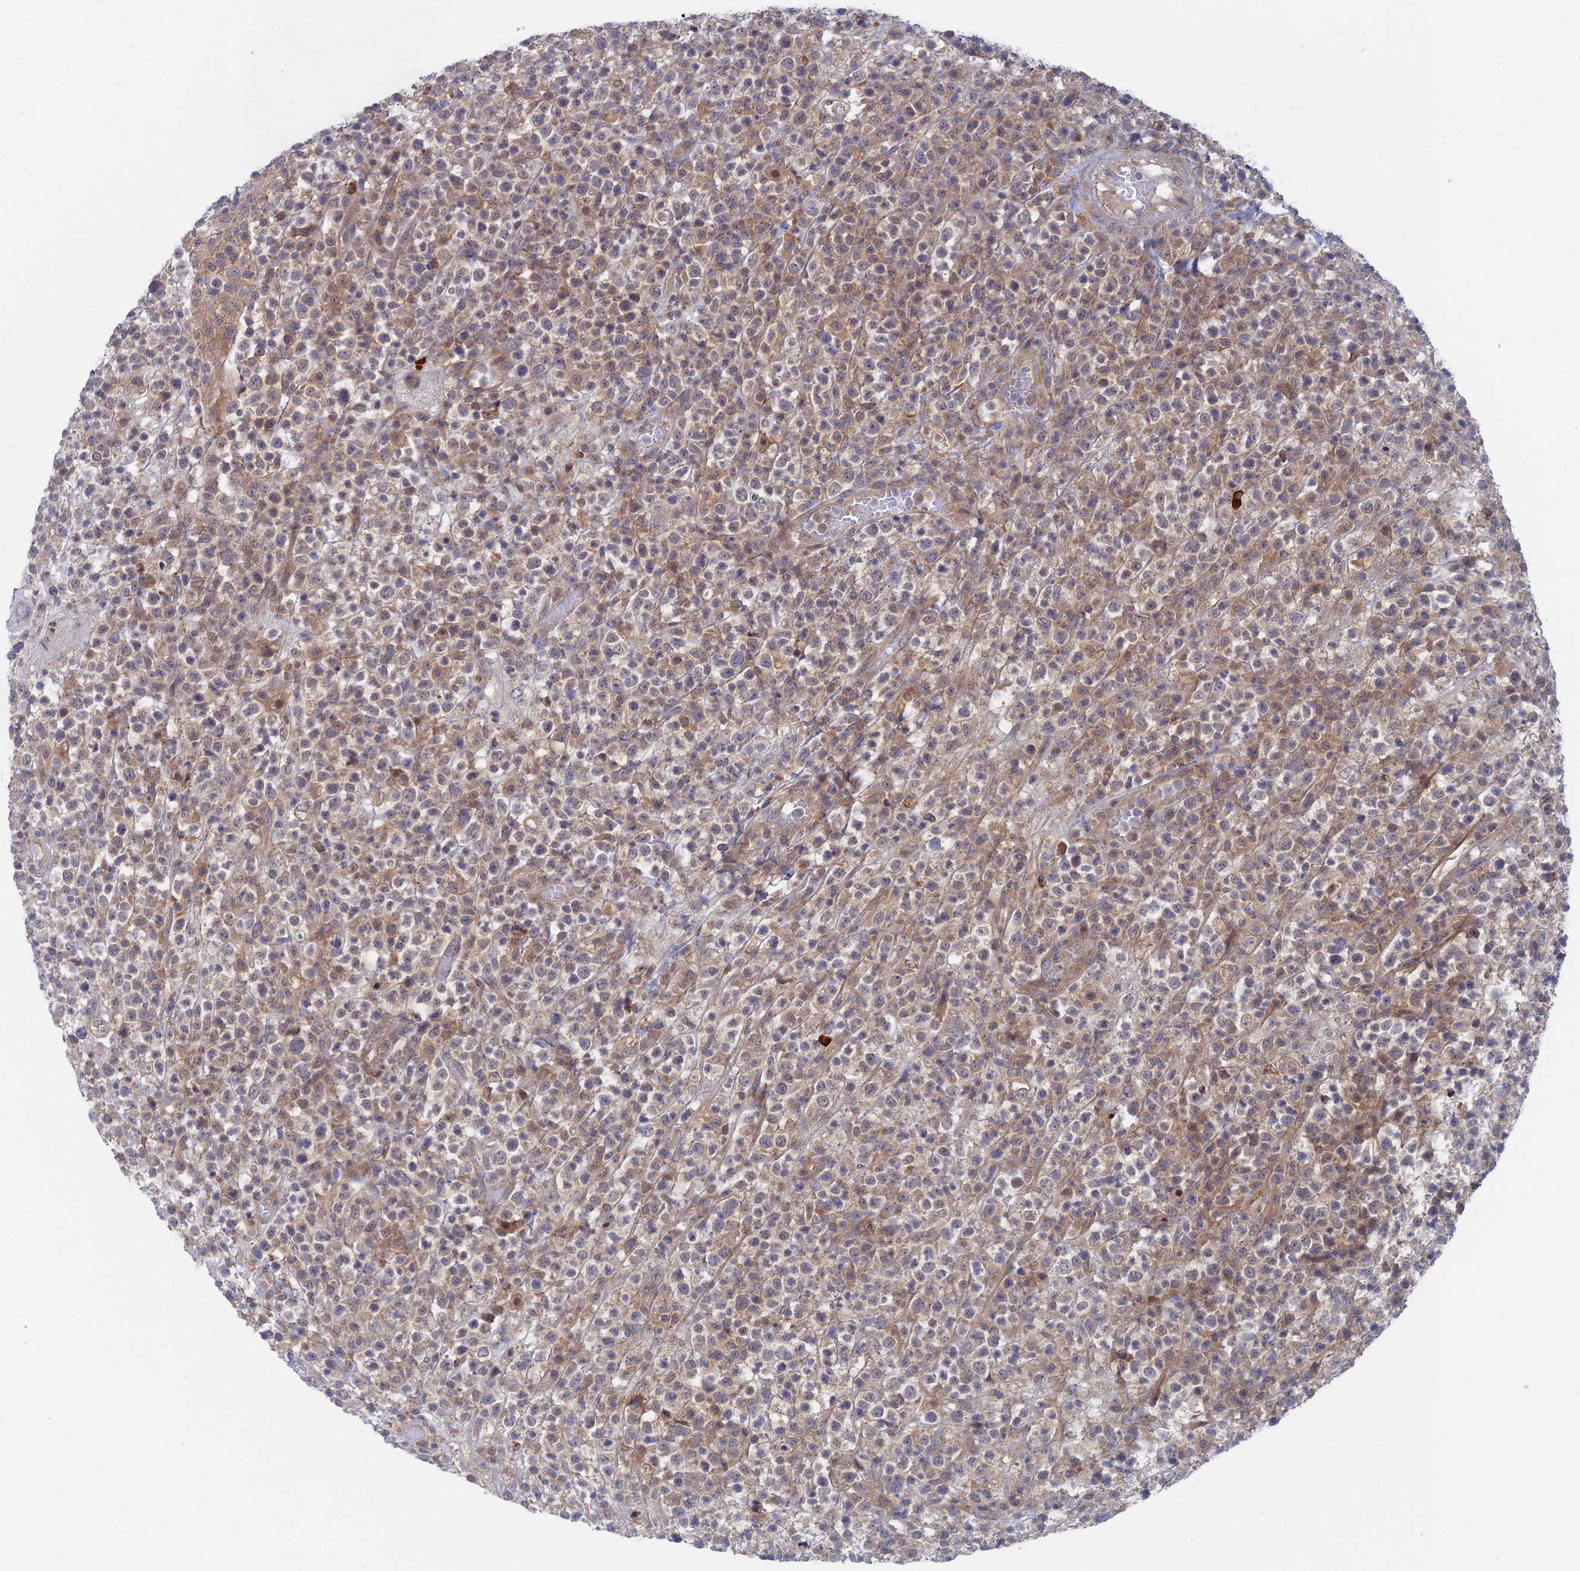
{"staining": {"intensity": "weak", "quantity": "25%-75%", "location": "cytoplasmic/membranous"}, "tissue": "lymphoma", "cell_type": "Tumor cells", "image_type": "cancer", "snomed": [{"axis": "morphology", "description": "Malignant lymphoma, non-Hodgkin's type, High grade"}, {"axis": "topography", "description": "Colon"}], "caption": "An image showing weak cytoplasmic/membranous staining in about 25%-75% of tumor cells in lymphoma, as visualized by brown immunohistochemical staining.", "gene": "ABHD1", "patient": {"sex": "female", "age": 53}}